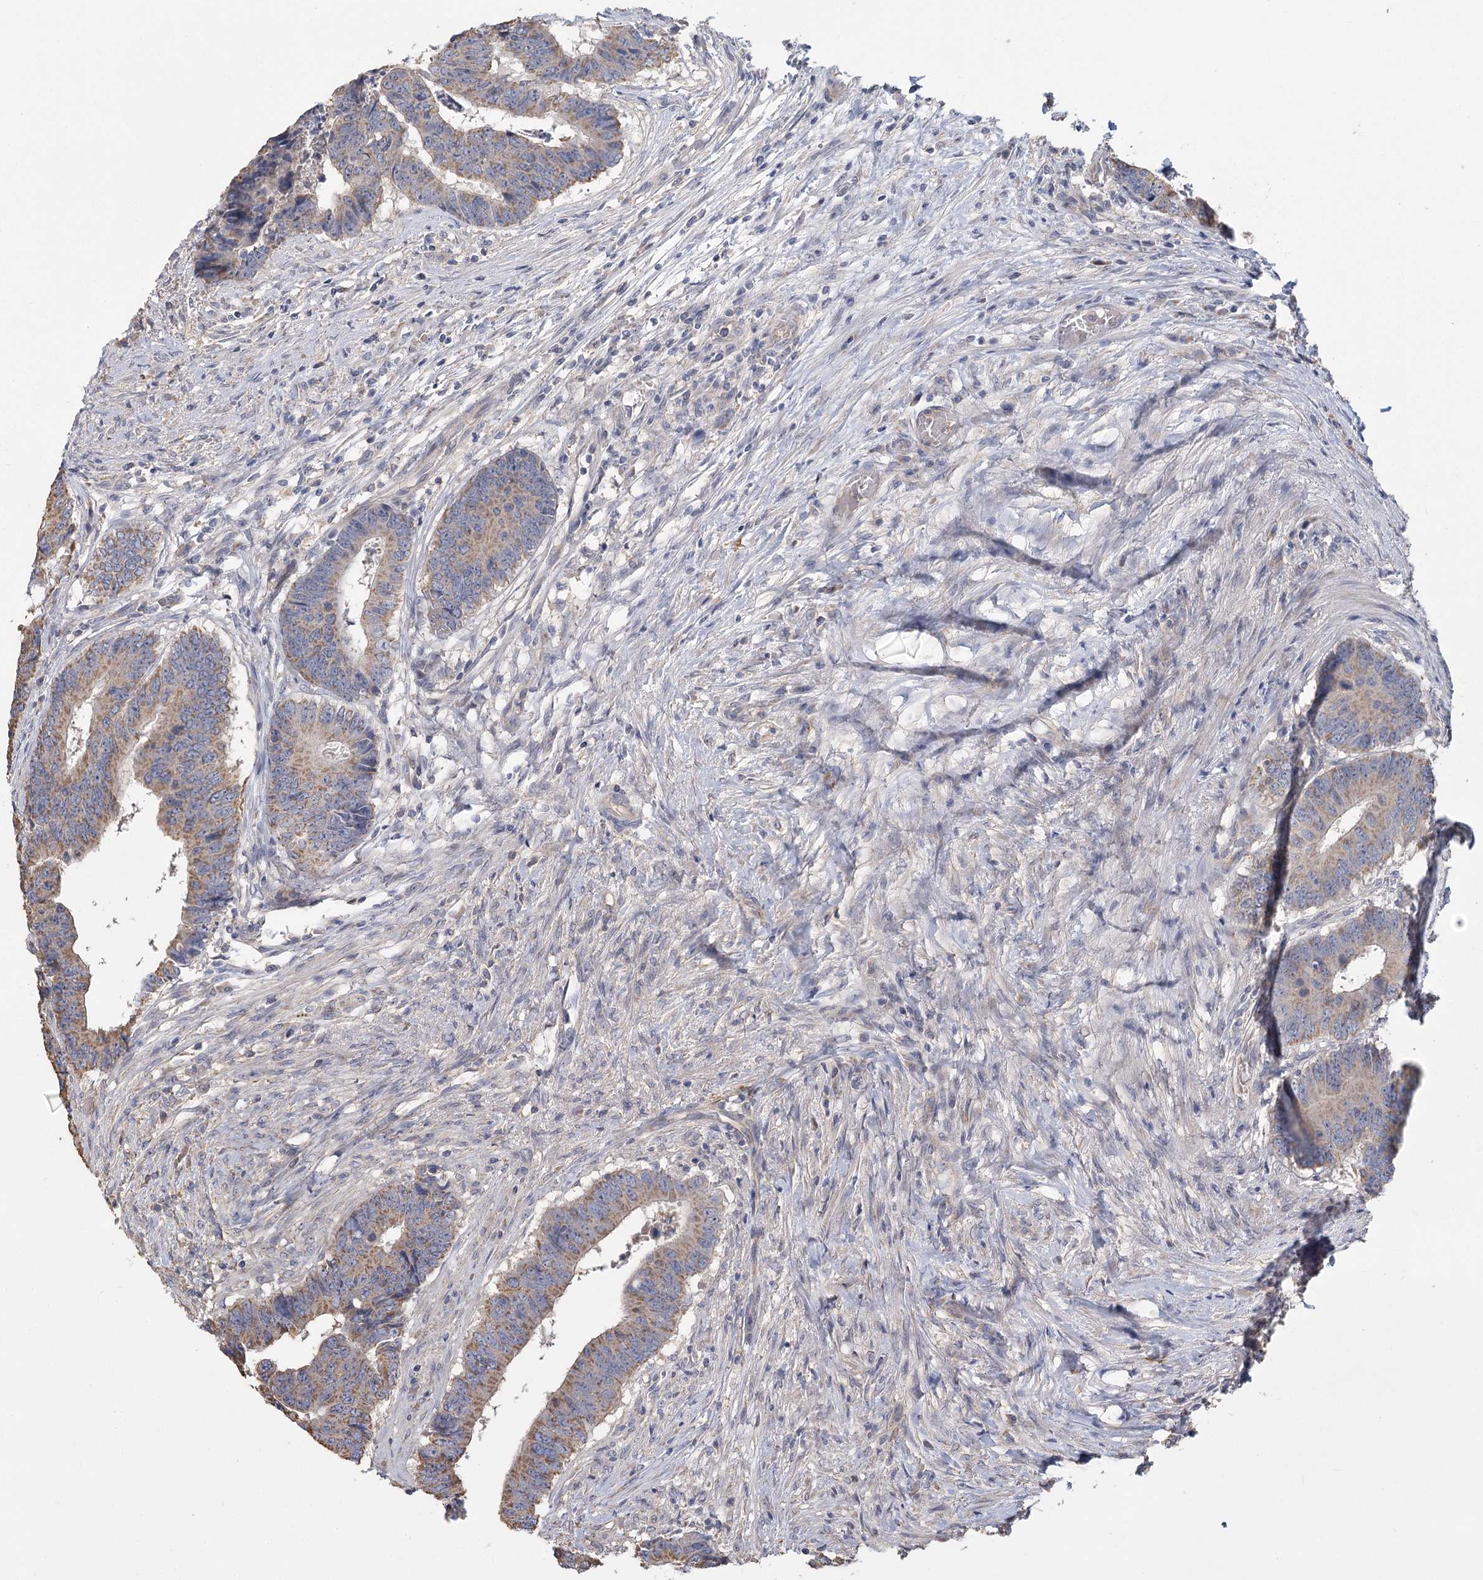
{"staining": {"intensity": "weak", "quantity": ">75%", "location": "cytoplasmic/membranous"}, "tissue": "colorectal cancer", "cell_type": "Tumor cells", "image_type": "cancer", "snomed": [{"axis": "morphology", "description": "Adenocarcinoma, NOS"}, {"axis": "topography", "description": "Rectum"}], "caption": "A histopathology image of human colorectal cancer (adenocarcinoma) stained for a protein shows weak cytoplasmic/membranous brown staining in tumor cells.", "gene": "CNTLN", "patient": {"sex": "male", "age": 84}}